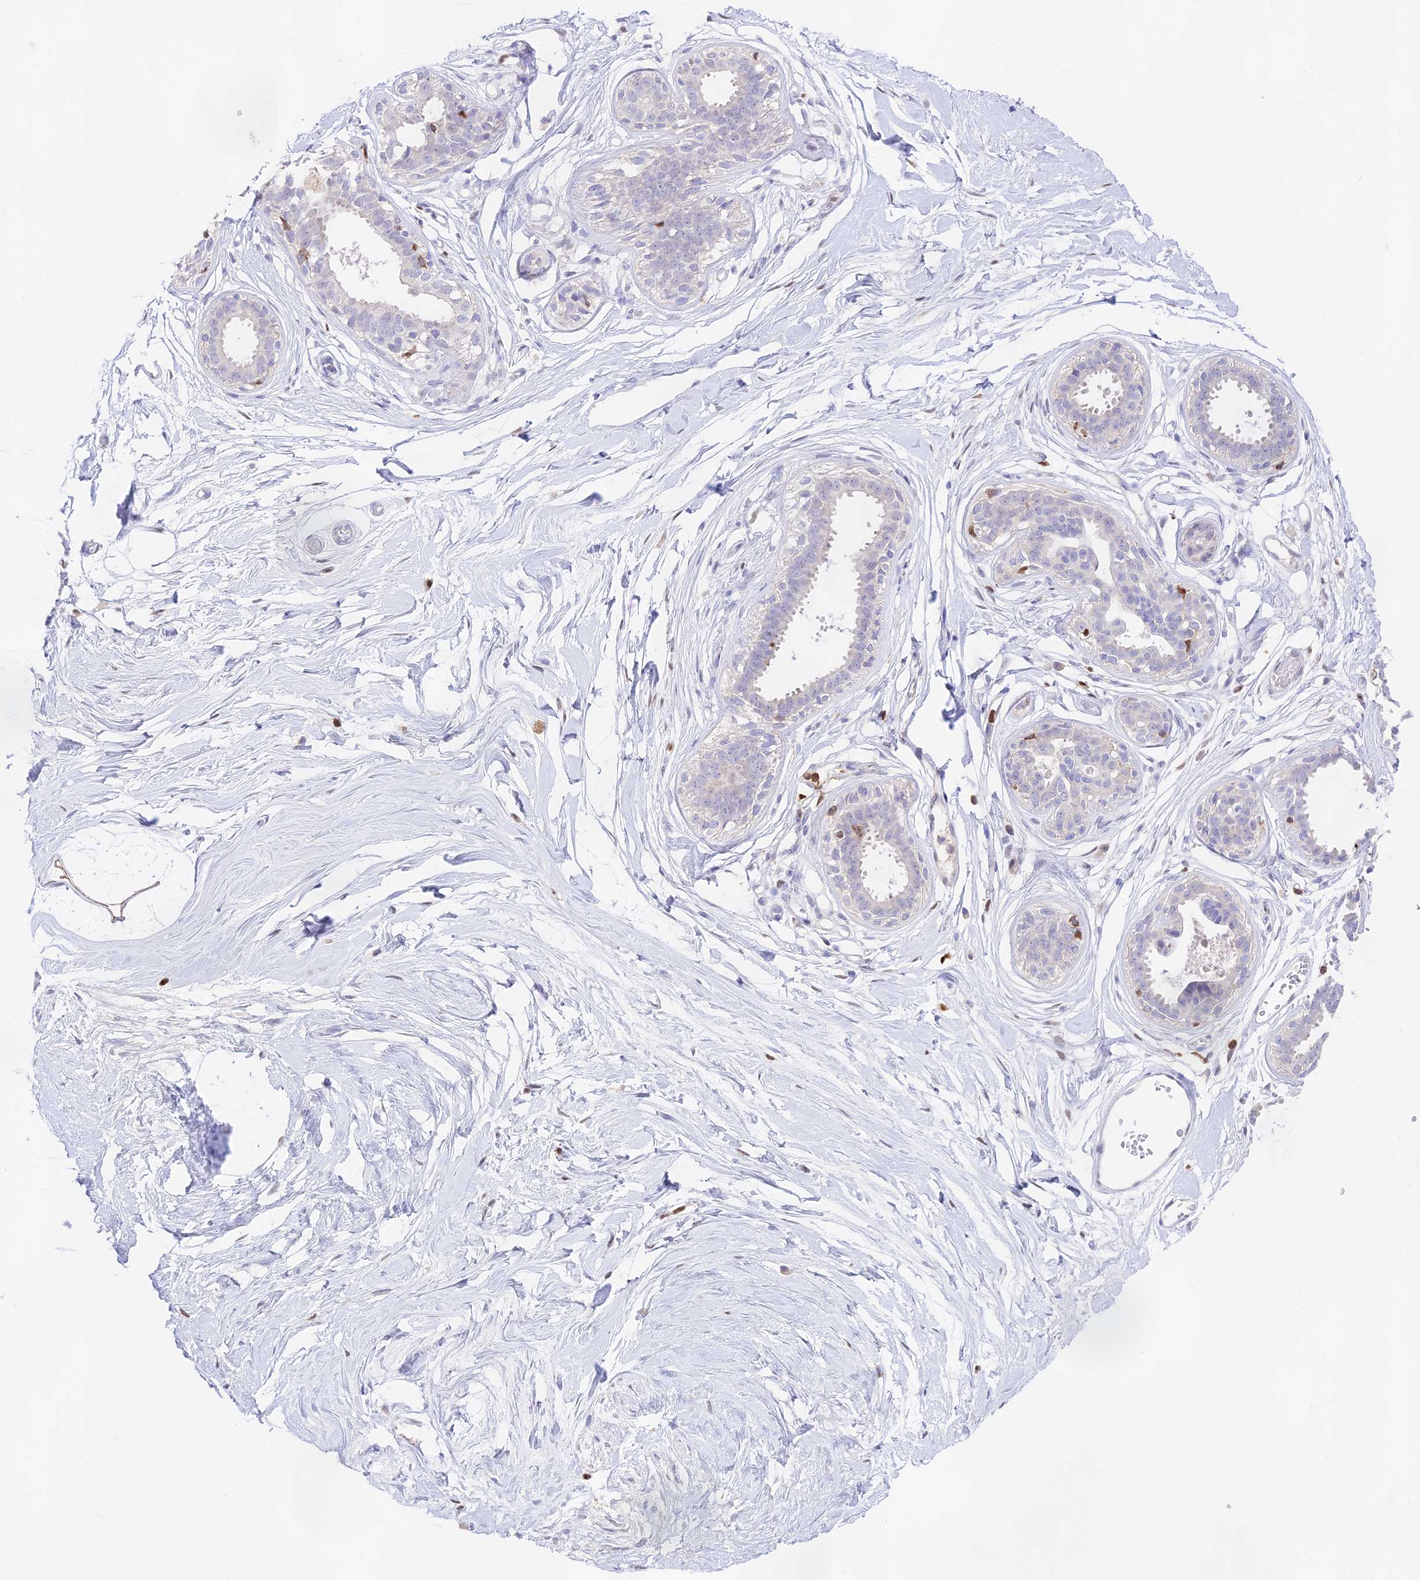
{"staining": {"intensity": "weak", "quantity": "25%-75%", "location": "cytoplasmic/membranous"}, "tissue": "breast", "cell_type": "Adipocytes", "image_type": "normal", "snomed": [{"axis": "morphology", "description": "Normal tissue, NOS"}, {"axis": "topography", "description": "Breast"}], "caption": "An image showing weak cytoplasmic/membranous expression in approximately 25%-75% of adipocytes in benign breast, as visualized by brown immunohistochemical staining.", "gene": "DENND1C", "patient": {"sex": "female", "age": 45}}